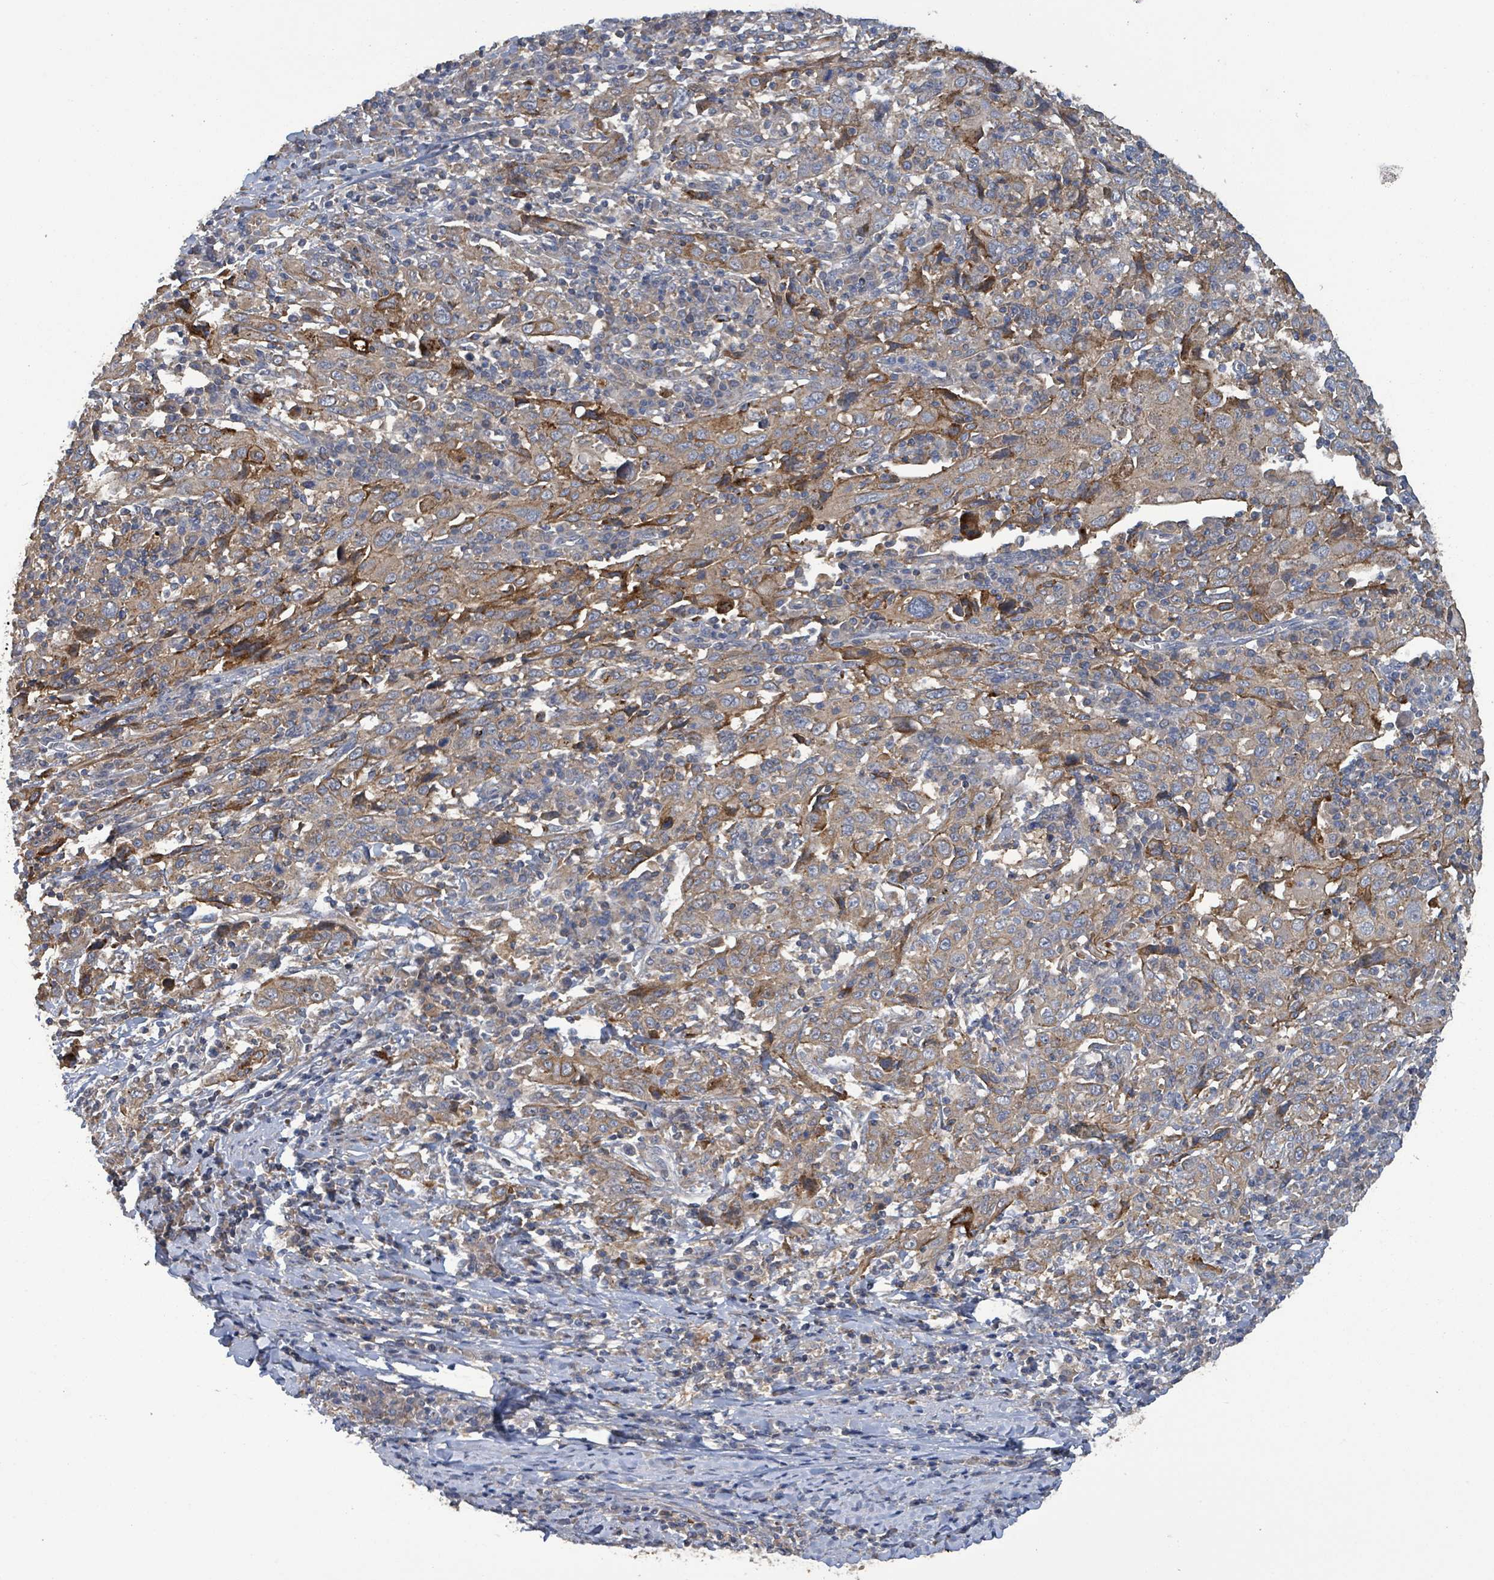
{"staining": {"intensity": "moderate", "quantity": "25%-75%", "location": "cytoplasmic/membranous"}, "tissue": "cervical cancer", "cell_type": "Tumor cells", "image_type": "cancer", "snomed": [{"axis": "morphology", "description": "Squamous cell carcinoma, NOS"}, {"axis": "topography", "description": "Cervix"}], "caption": "This micrograph shows cervical squamous cell carcinoma stained with IHC to label a protein in brown. The cytoplasmic/membranous of tumor cells show moderate positivity for the protein. Nuclei are counter-stained blue.", "gene": "PLAAT1", "patient": {"sex": "female", "age": 46}}